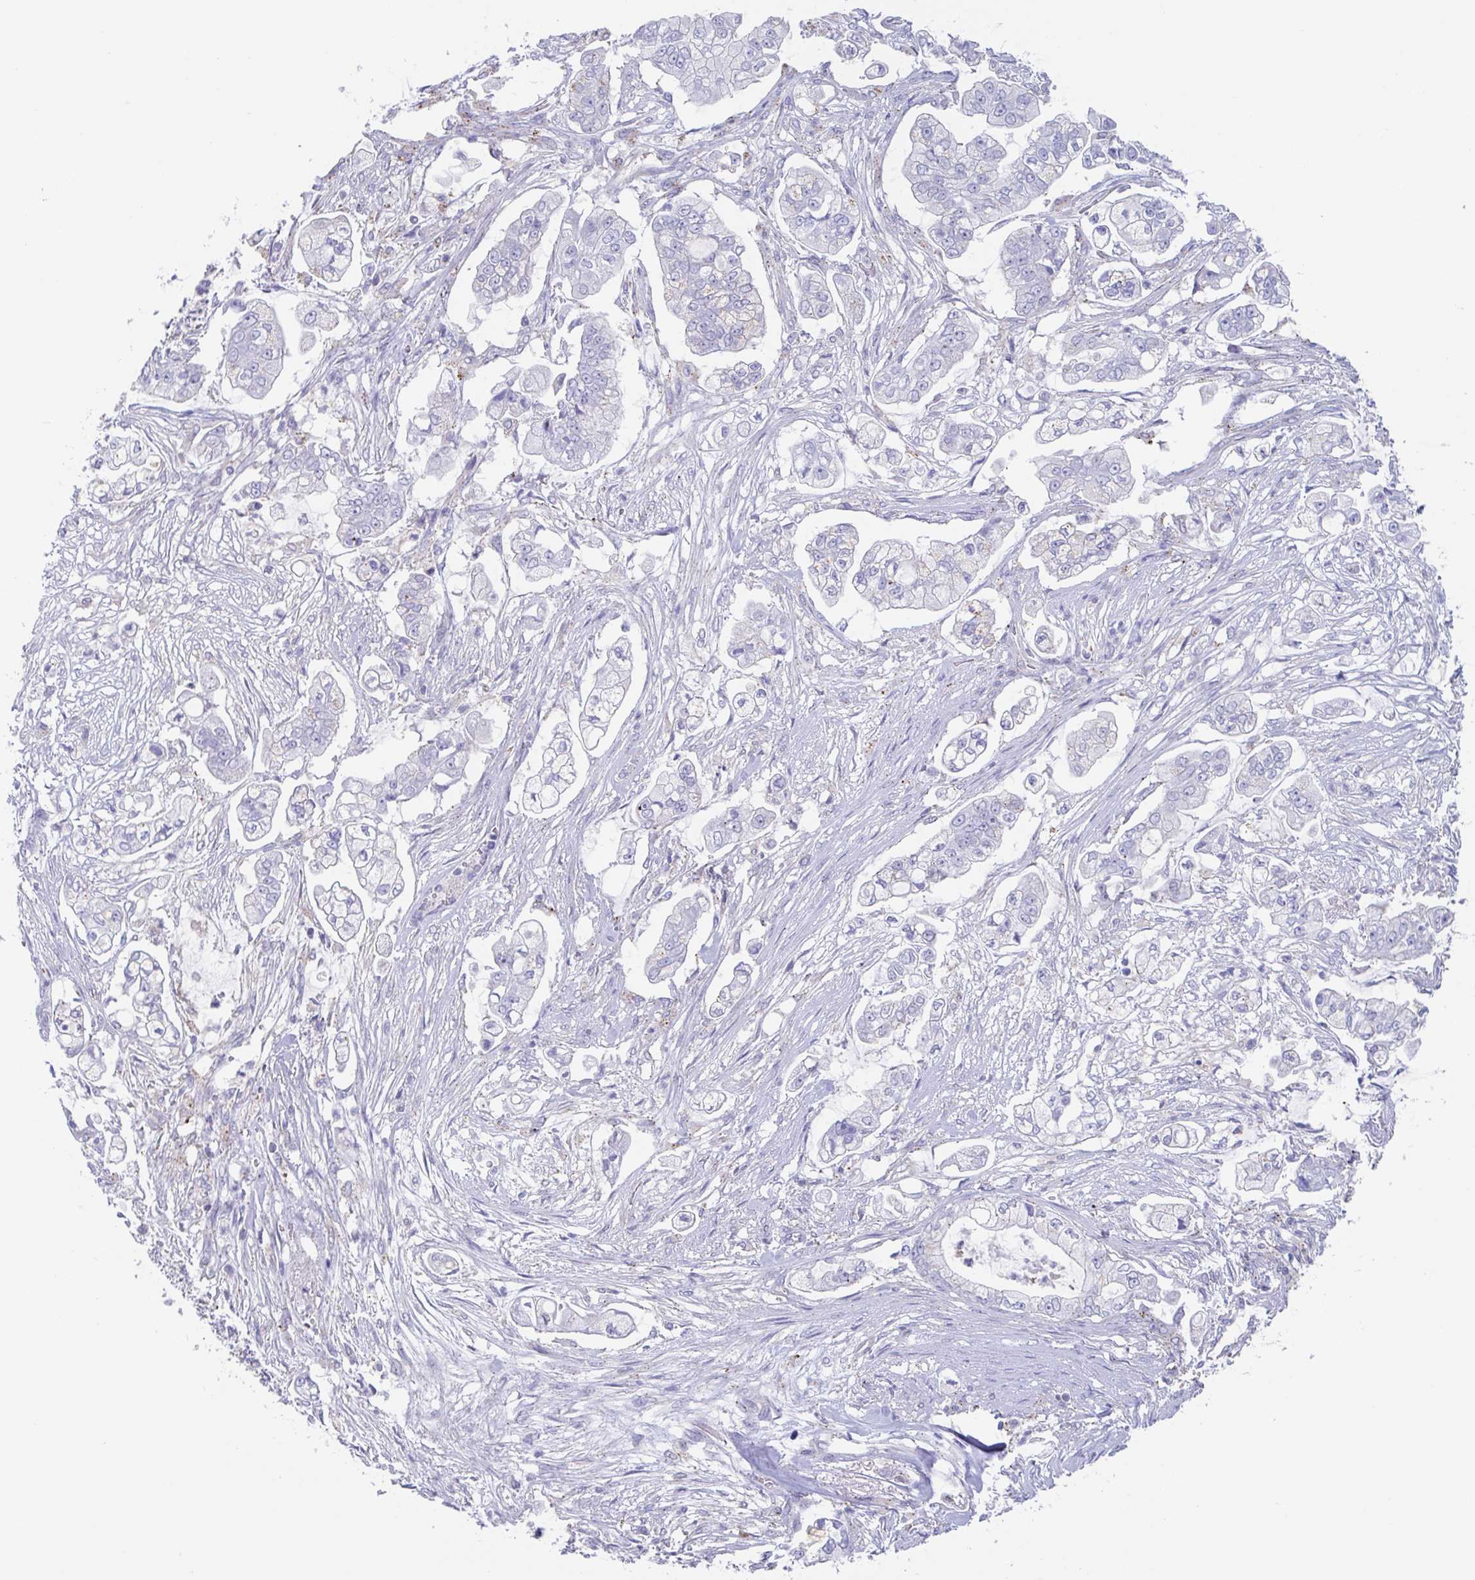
{"staining": {"intensity": "moderate", "quantity": "<25%", "location": "cytoplasmic/membranous"}, "tissue": "pancreatic cancer", "cell_type": "Tumor cells", "image_type": "cancer", "snomed": [{"axis": "morphology", "description": "Adenocarcinoma, NOS"}, {"axis": "topography", "description": "Pancreas"}], "caption": "This histopathology image exhibits adenocarcinoma (pancreatic) stained with immunohistochemistry (IHC) to label a protein in brown. The cytoplasmic/membranous of tumor cells show moderate positivity for the protein. Nuclei are counter-stained blue.", "gene": "CHMP5", "patient": {"sex": "female", "age": 69}}